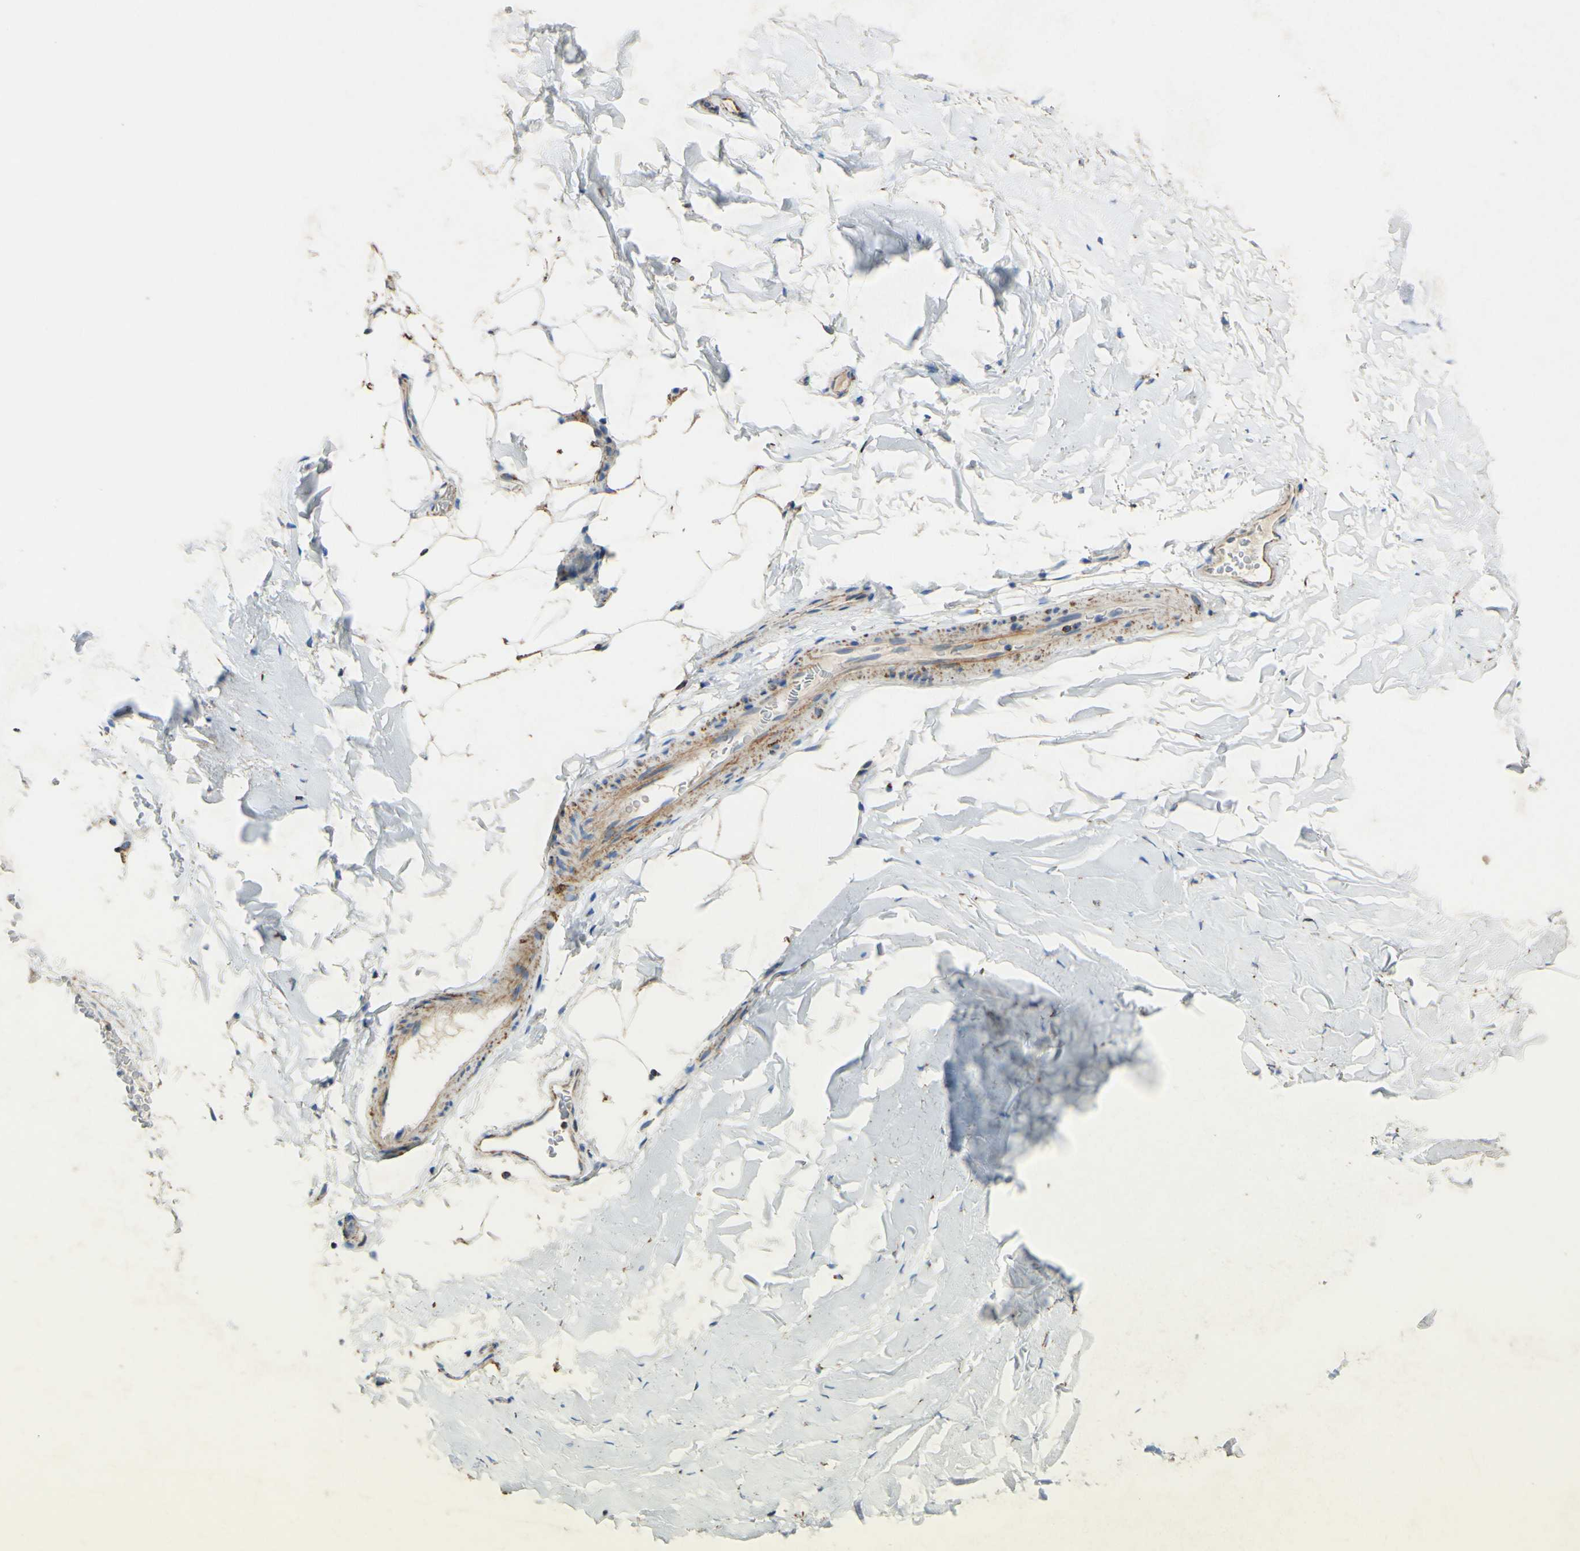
{"staining": {"intensity": "weak", "quantity": ">75%", "location": "cytoplasmic/membranous"}, "tissue": "adipose tissue", "cell_type": "Adipocytes", "image_type": "normal", "snomed": [{"axis": "morphology", "description": "Normal tissue, NOS"}, {"axis": "topography", "description": "Cartilage tissue"}, {"axis": "topography", "description": "Bronchus"}], "caption": "Human adipose tissue stained with a brown dye displays weak cytoplasmic/membranous positive expression in about >75% of adipocytes.", "gene": "OXCT1", "patient": {"sex": "female", "age": 73}}